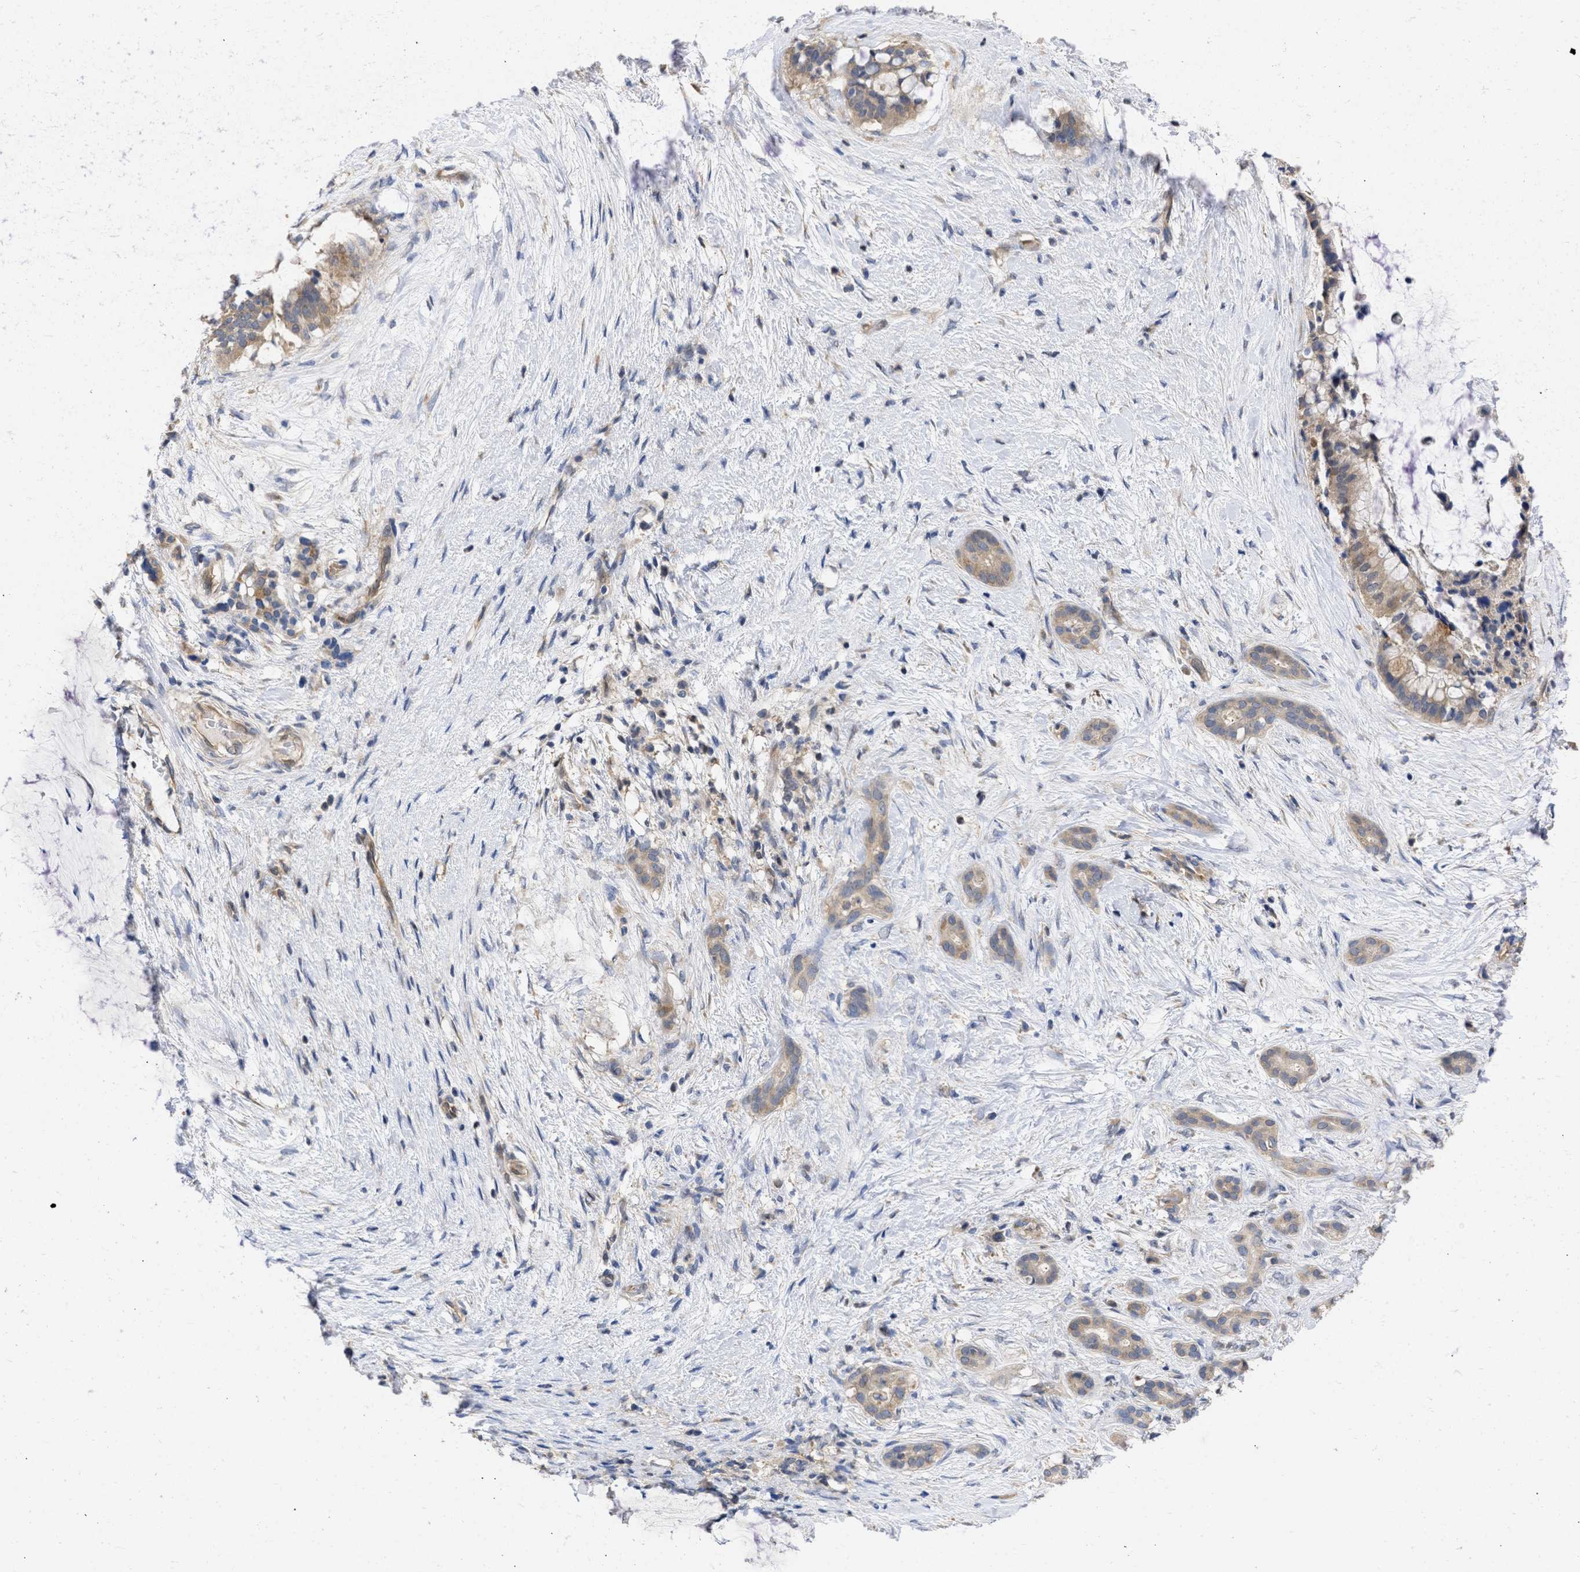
{"staining": {"intensity": "moderate", "quantity": ">75%", "location": "cytoplasmic/membranous"}, "tissue": "pancreatic cancer", "cell_type": "Tumor cells", "image_type": "cancer", "snomed": [{"axis": "morphology", "description": "Adenocarcinoma, NOS"}, {"axis": "topography", "description": "Pancreas"}], "caption": "High-power microscopy captured an IHC histopathology image of pancreatic cancer (adenocarcinoma), revealing moderate cytoplasmic/membranous positivity in about >75% of tumor cells.", "gene": "MAP2K3", "patient": {"sex": "male", "age": 41}}